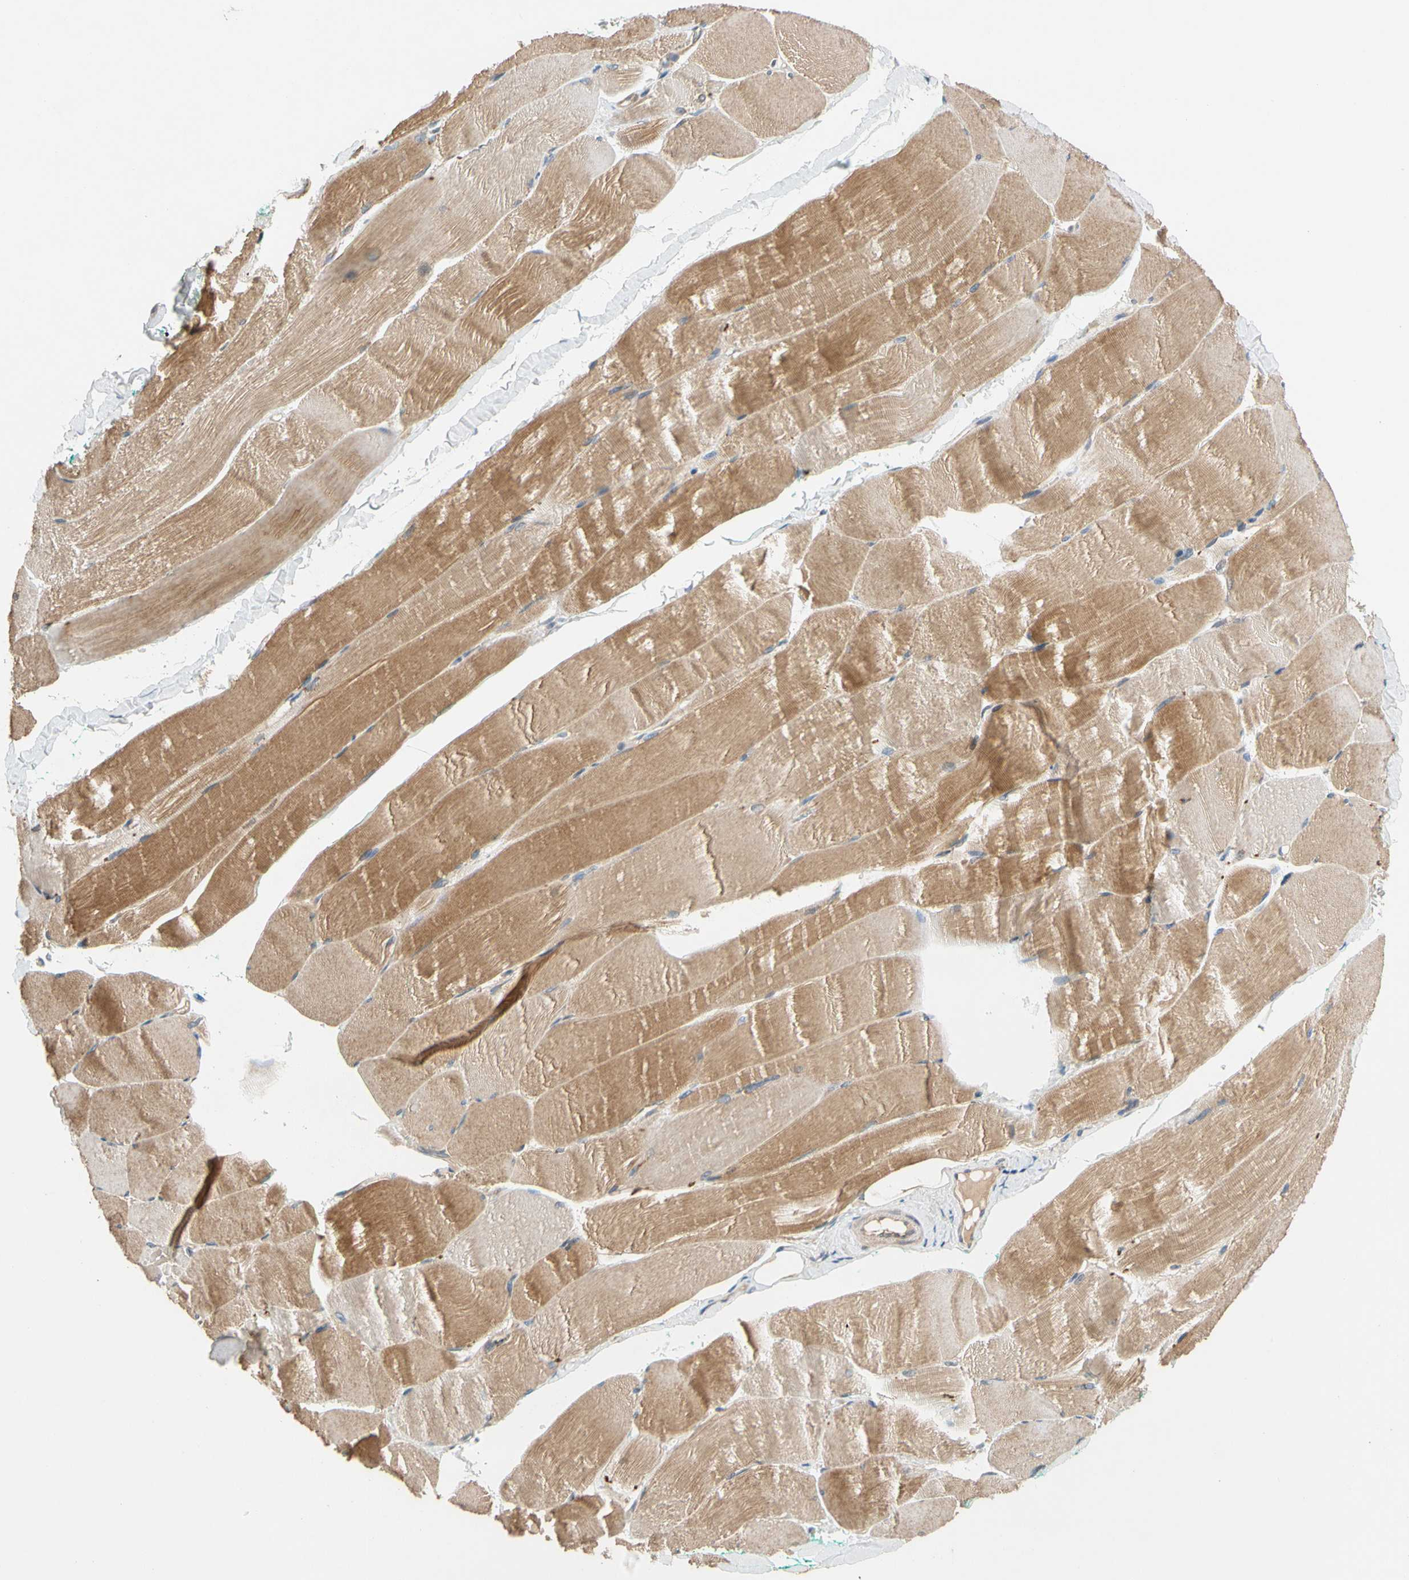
{"staining": {"intensity": "moderate", "quantity": ">75%", "location": "cytoplasmic/membranous"}, "tissue": "skeletal muscle", "cell_type": "Myocytes", "image_type": "normal", "snomed": [{"axis": "morphology", "description": "Normal tissue, NOS"}, {"axis": "morphology", "description": "Squamous cell carcinoma, NOS"}, {"axis": "topography", "description": "Skeletal muscle"}], "caption": "Skeletal muscle stained for a protein (brown) displays moderate cytoplasmic/membranous positive staining in approximately >75% of myocytes.", "gene": "USP12", "patient": {"sex": "male", "age": 51}}